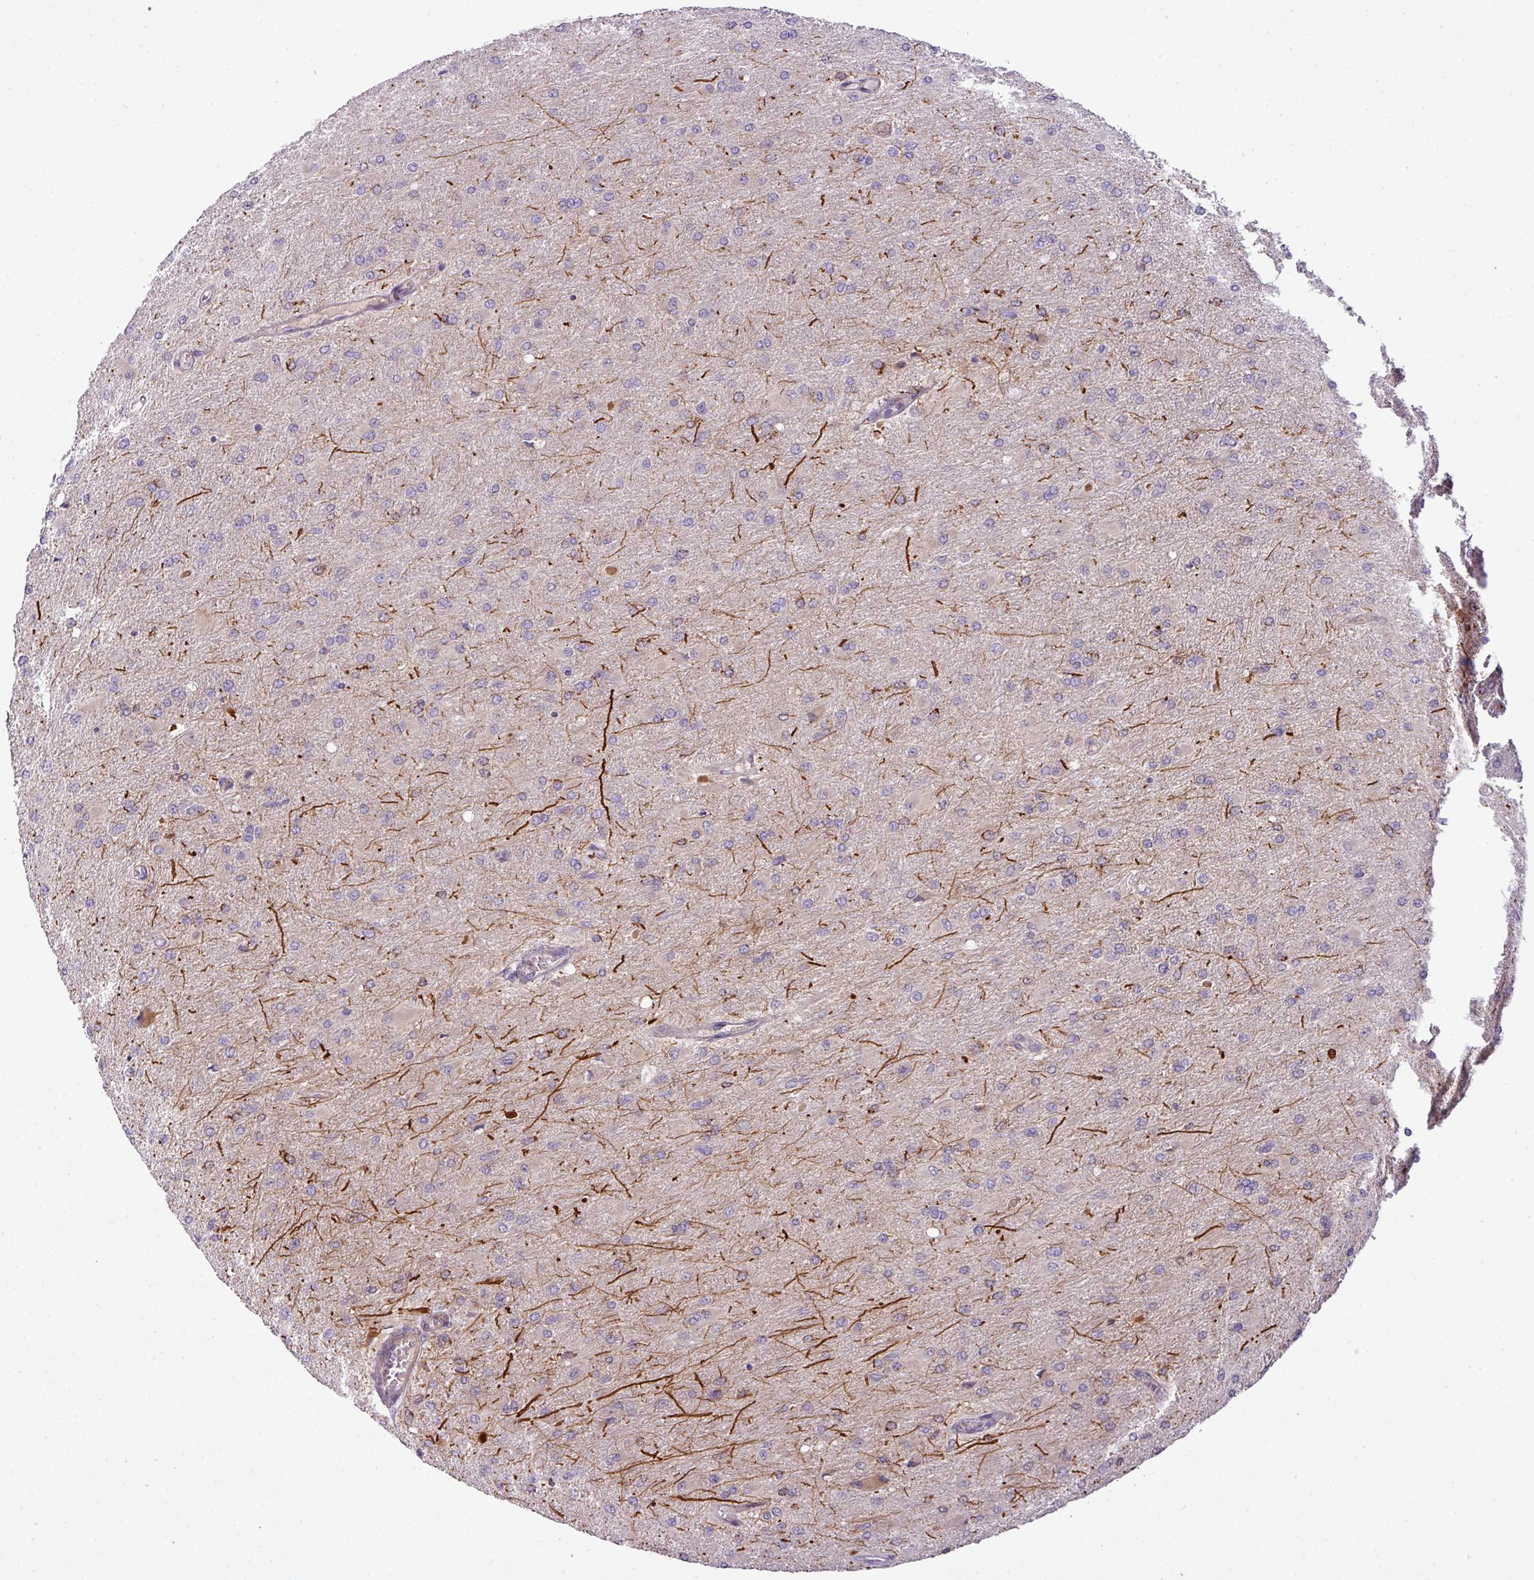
{"staining": {"intensity": "negative", "quantity": "none", "location": "none"}, "tissue": "glioma", "cell_type": "Tumor cells", "image_type": "cancer", "snomed": [{"axis": "morphology", "description": "Glioma, malignant, High grade"}, {"axis": "topography", "description": "Cerebral cortex"}], "caption": "IHC micrograph of human malignant high-grade glioma stained for a protein (brown), which demonstrates no positivity in tumor cells. Nuclei are stained in blue.", "gene": "ZNF35", "patient": {"sex": "female", "age": 36}}